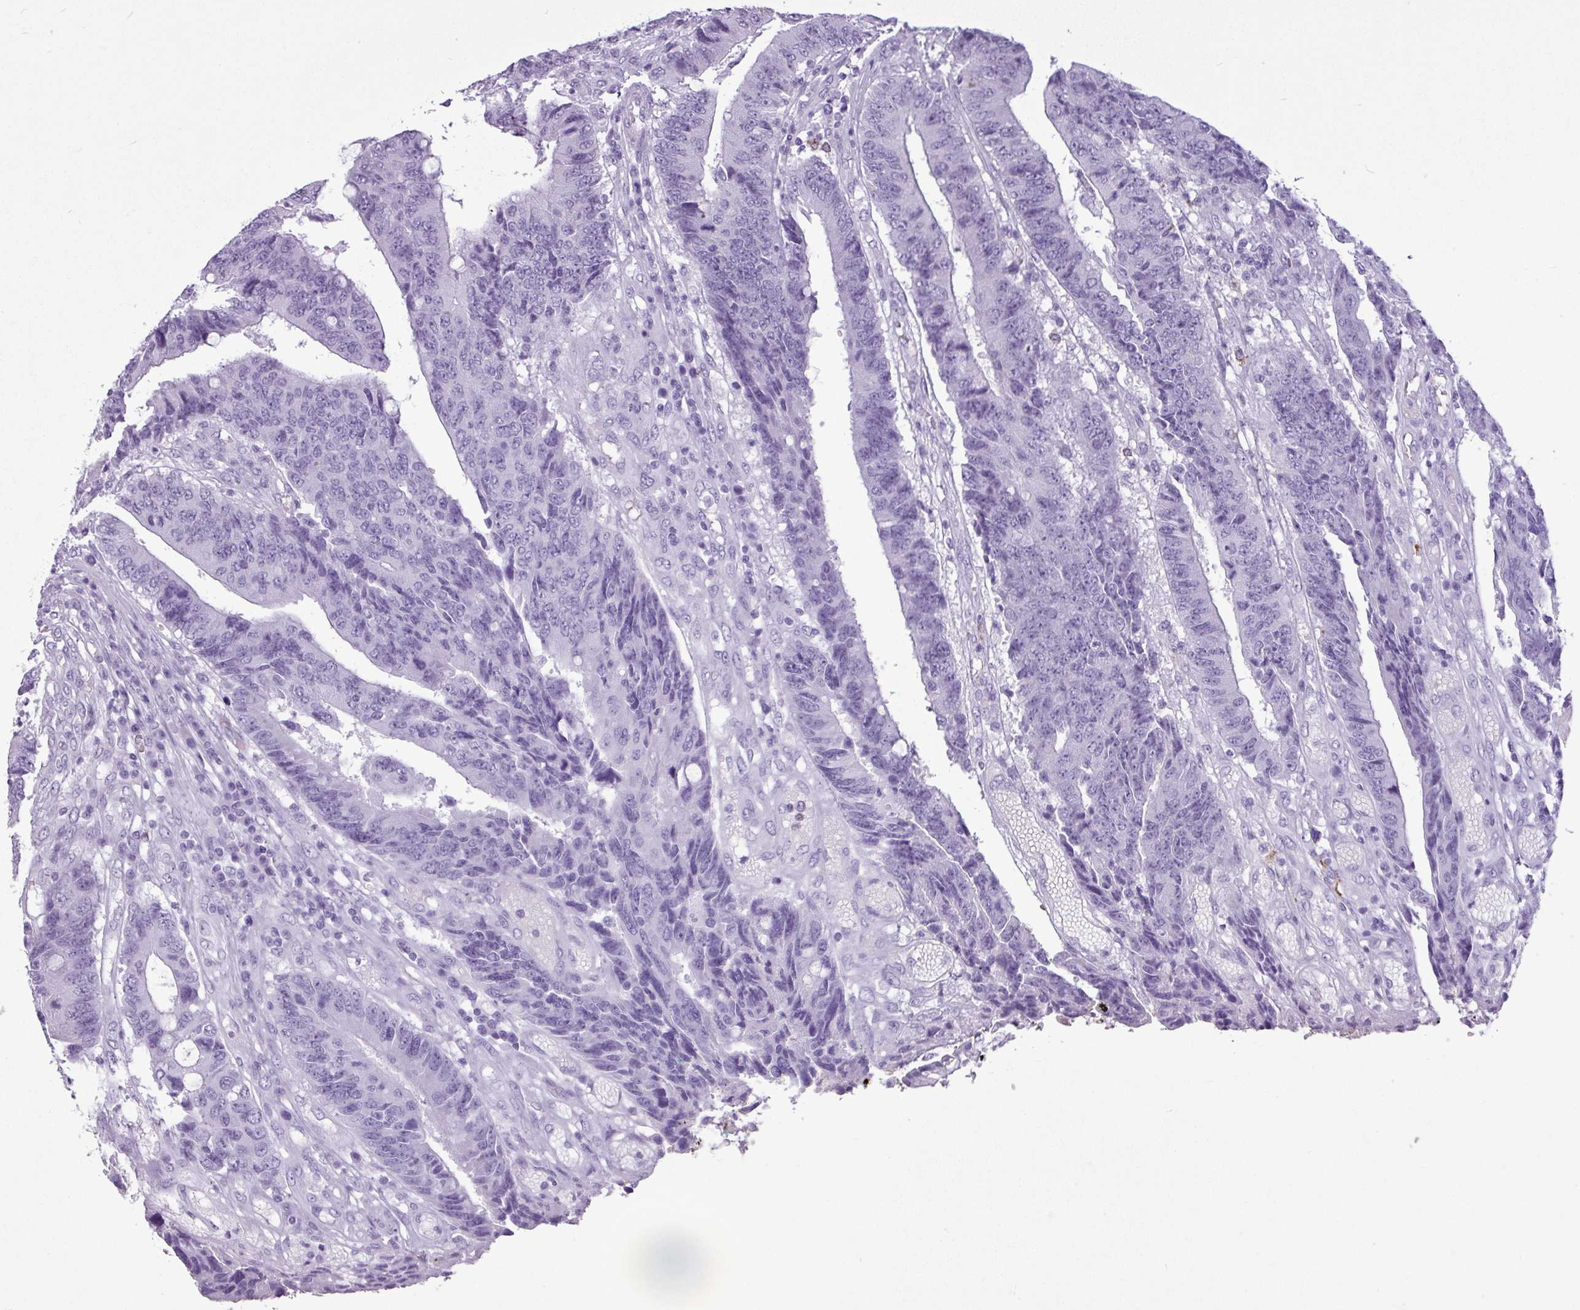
{"staining": {"intensity": "negative", "quantity": "none", "location": "none"}, "tissue": "colorectal cancer", "cell_type": "Tumor cells", "image_type": "cancer", "snomed": [{"axis": "morphology", "description": "Adenocarcinoma, NOS"}, {"axis": "topography", "description": "Rectum"}], "caption": "DAB (3,3'-diaminobenzidine) immunohistochemical staining of adenocarcinoma (colorectal) reveals no significant positivity in tumor cells.", "gene": "AMY1B", "patient": {"sex": "male", "age": 84}}